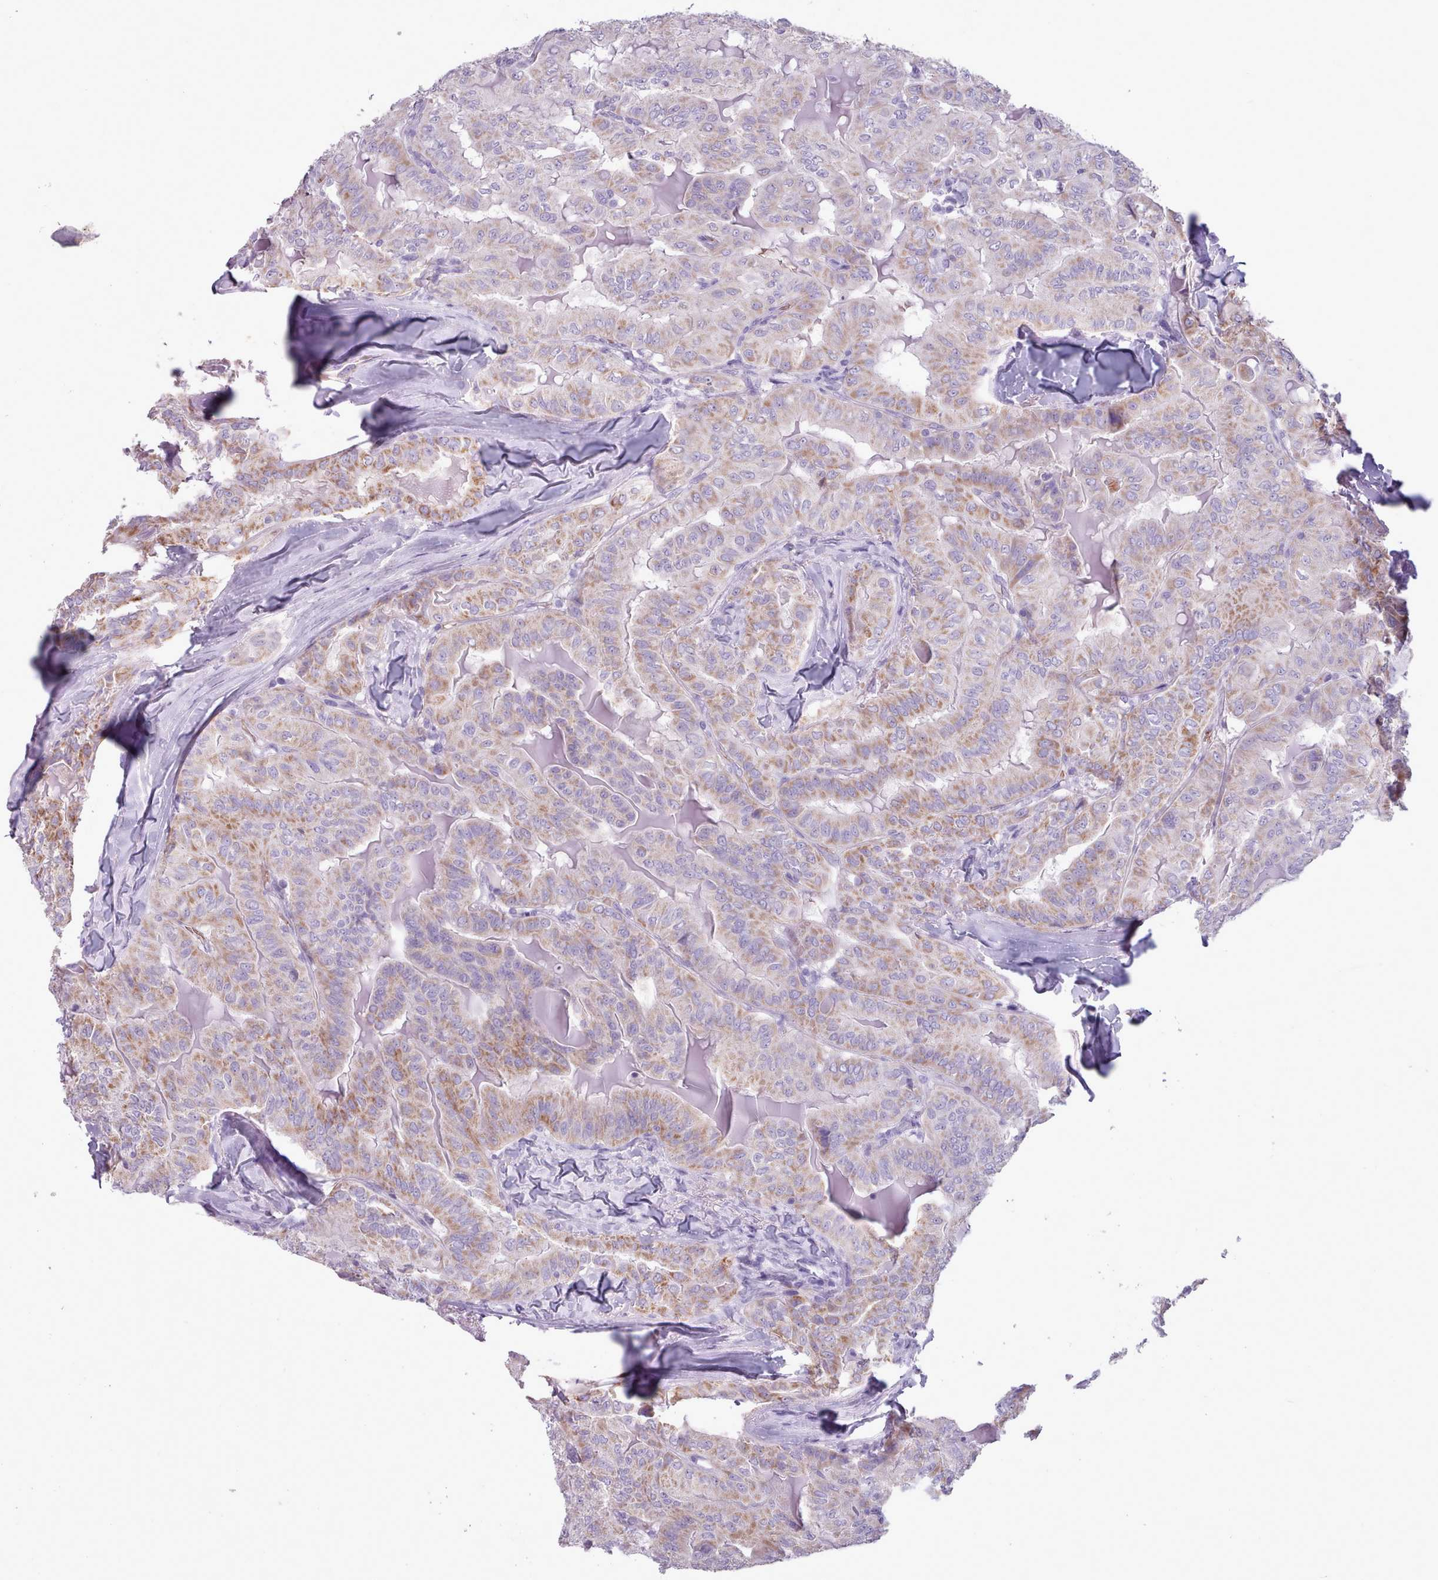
{"staining": {"intensity": "moderate", "quantity": "25%-75%", "location": "cytoplasmic/membranous"}, "tissue": "thyroid cancer", "cell_type": "Tumor cells", "image_type": "cancer", "snomed": [{"axis": "morphology", "description": "Papillary adenocarcinoma, NOS"}, {"axis": "topography", "description": "Thyroid gland"}], "caption": "Immunohistochemistry (IHC) image of neoplastic tissue: thyroid cancer (papillary adenocarcinoma) stained using immunohistochemistry (IHC) exhibits medium levels of moderate protein expression localized specifically in the cytoplasmic/membranous of tumor cells, appearing as a cytoplasmic/membranous brown color.", "gene": "AK4", "patient": {"sex": "female", "age": 68}}